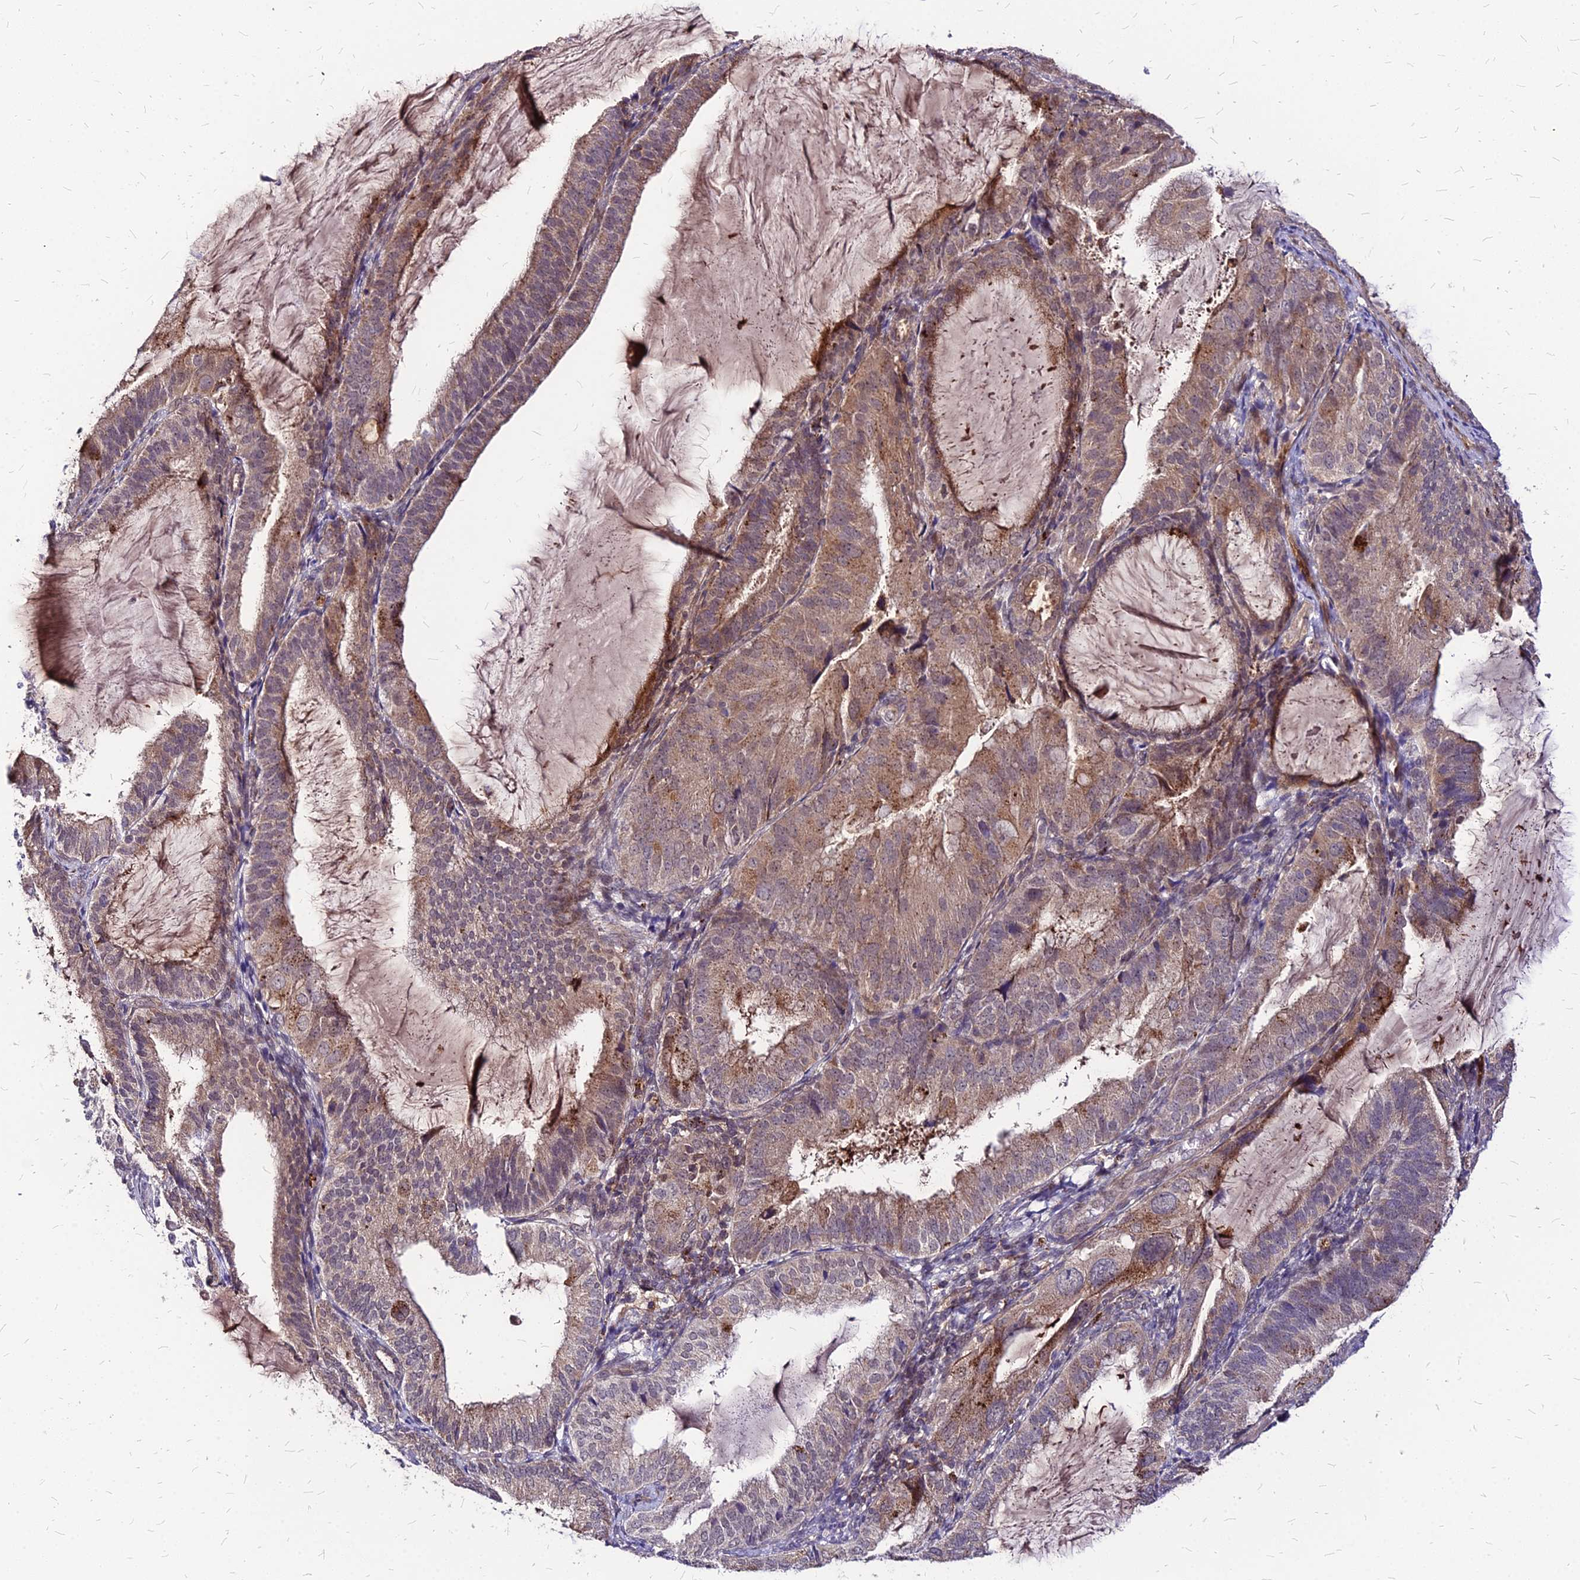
{"staining": {"intensity": "moderate", "quantity": "25%-75%", "location": "cytoplasmic/membranous"}, "tissue": "endometrial cancer", "cell_type": "Tumor cells", "image_type": "cancer", "snomed": [{"axis": "morphology", "description": "Adenocarcinoma, NOS"}, {"axis": "topography", "description": "Endometrium"}], "caption": "Moderate cytoplasmic/membranous positivity is identified in approximately 25%-75% of tumor cells in adenocarcinoma (endometrial).", "gene": "APBA3", "patient": {"sex": "female", "age": 81}}